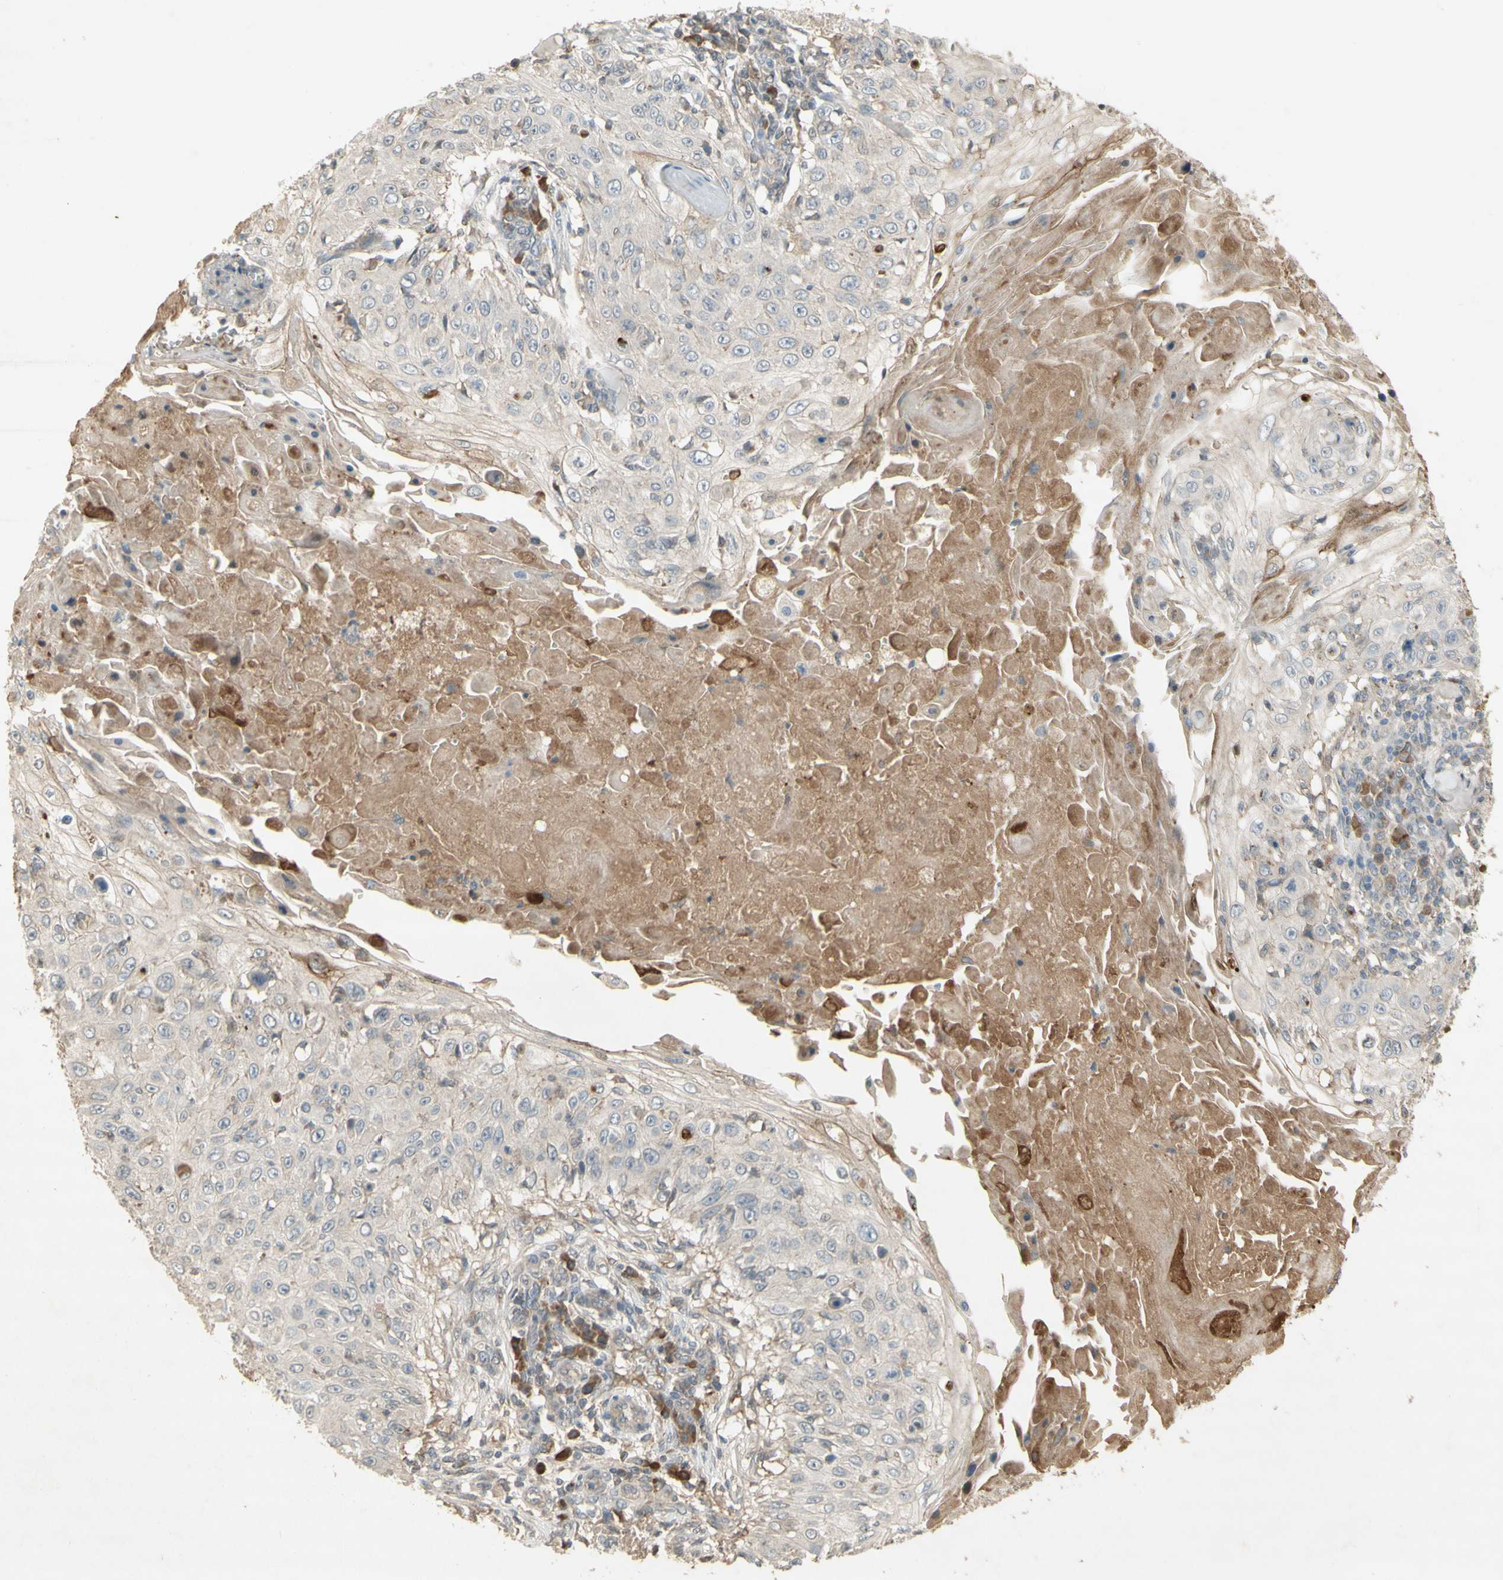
{"staining": {"intensity": "negative", "quantity": "none", "location": "none"}, "tissue": "skin cancer", "cell_type": "Tumor cells", "image_type": "cancer", "snomed": [{"axis": "morphology", "description": "Squamous cell carcinoma, NOS"}, {"axis": "topography", "description": "Skin"}], "caption": "High magnification brightfield microscopy of skin squamous cell carcinoma stained with DAB (brown) and counterstained with hematoxylin (blue): tumor cells show no significant expression. (DAB (3,3'-diaminobenzidine) immunohistochemistry (IHC) visualized using brightfield microscopy, high magnification).", "gene": "NRG4", "patient": {"sex": "male", "age": 86}}